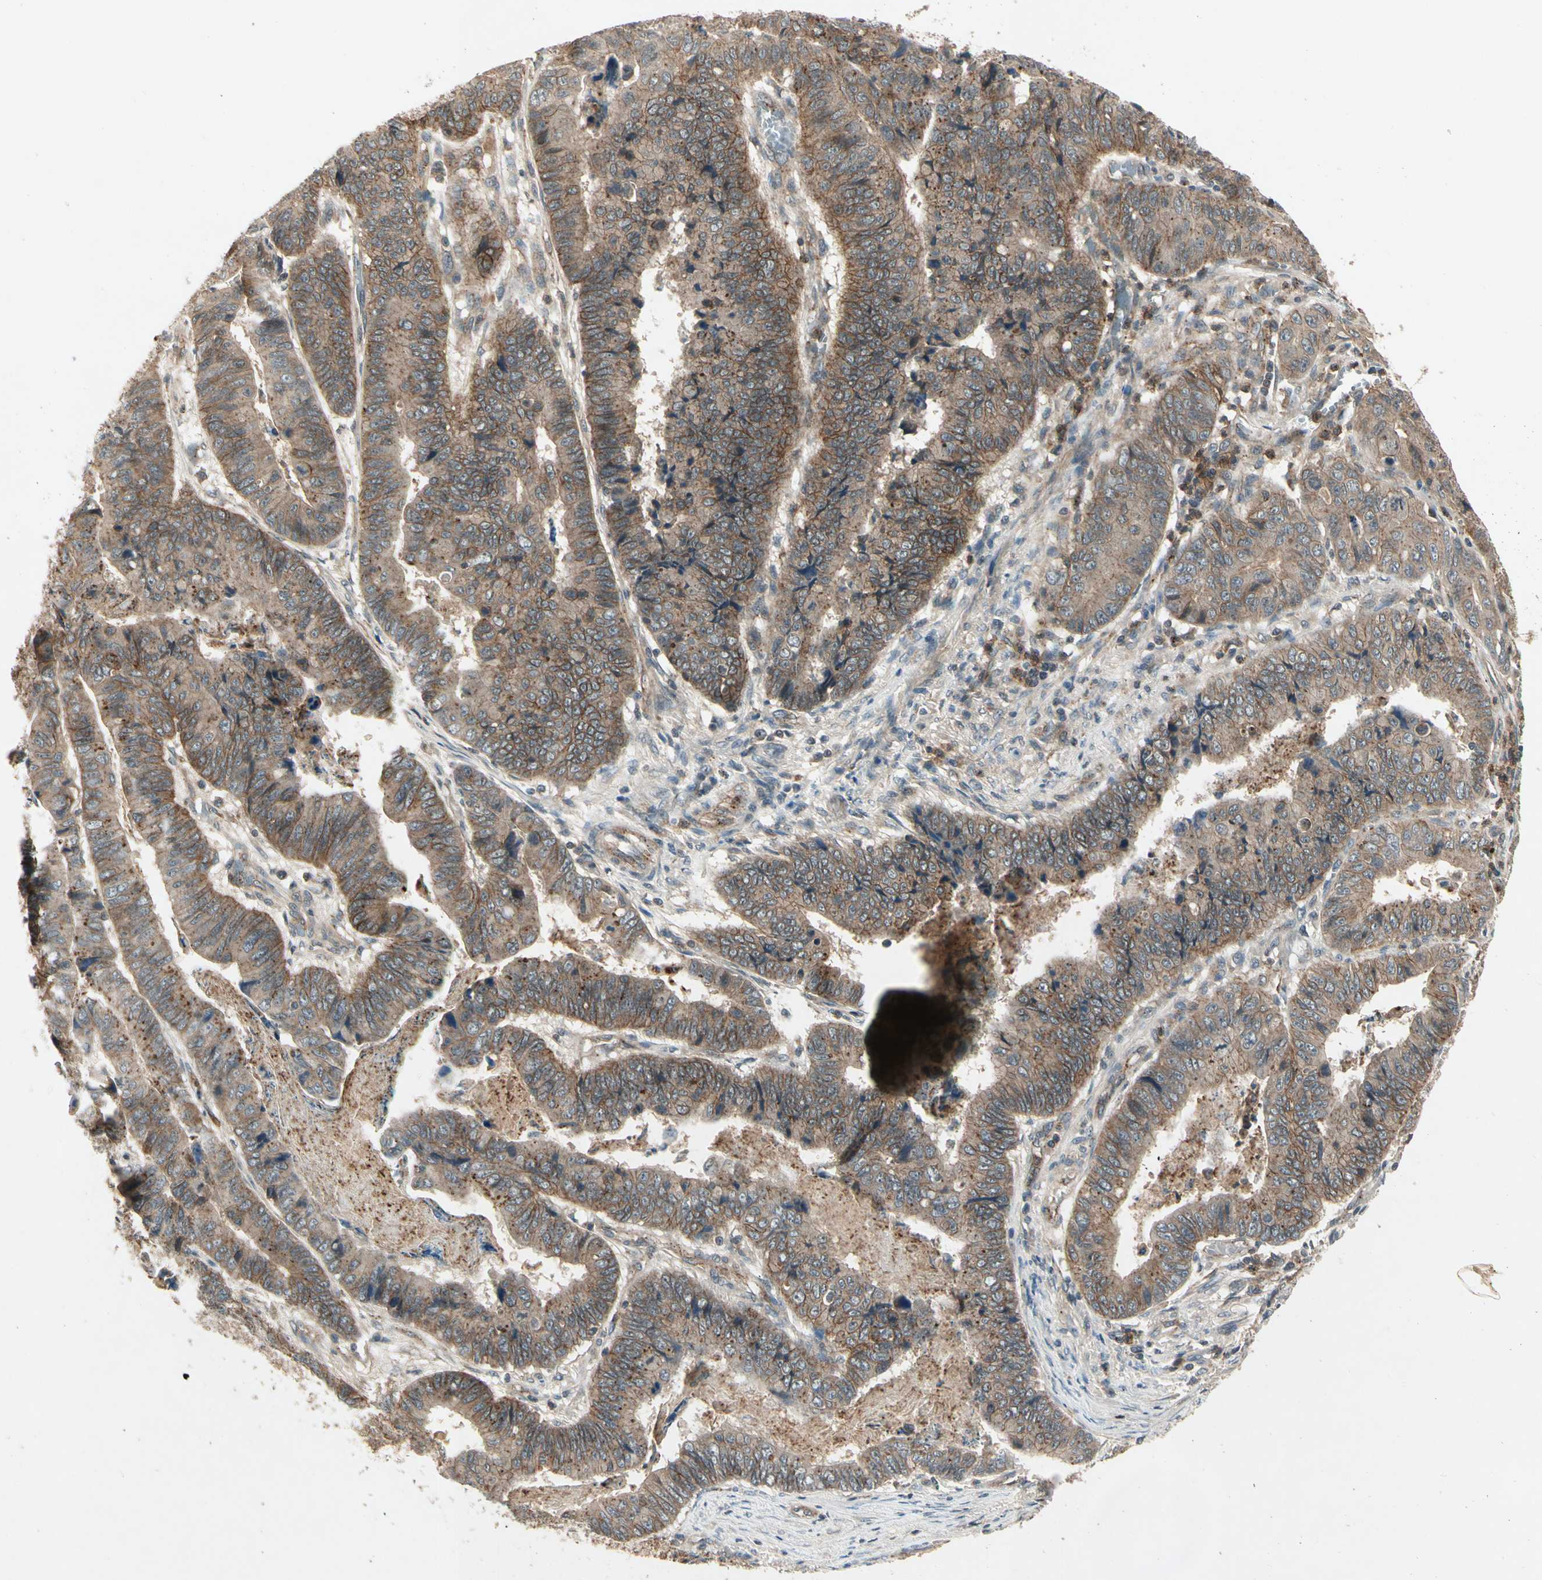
{"staining": {"intensity": "moderate", "quantity": ">75%", "location": "cytoplasmic/membranous"}, "tissue": "stomach cancer", "cell_type": "Tumor cells", "image_type": "cancer", "snomed": [{"axis": "morphology", "description": "Adenocarcinoma, NOS"}, {"axis": "topography", "description": "Stomach, lower"}], "caption": "Immunohistochemical staining of adenocarcinoma (stomach) exhibits medium levels of moderate cytoplasmic/membranous protein staining in approximately >75% of tumor cells.", "gene": "FLOT1", "patient": {"sex": "male", "age": 77}}